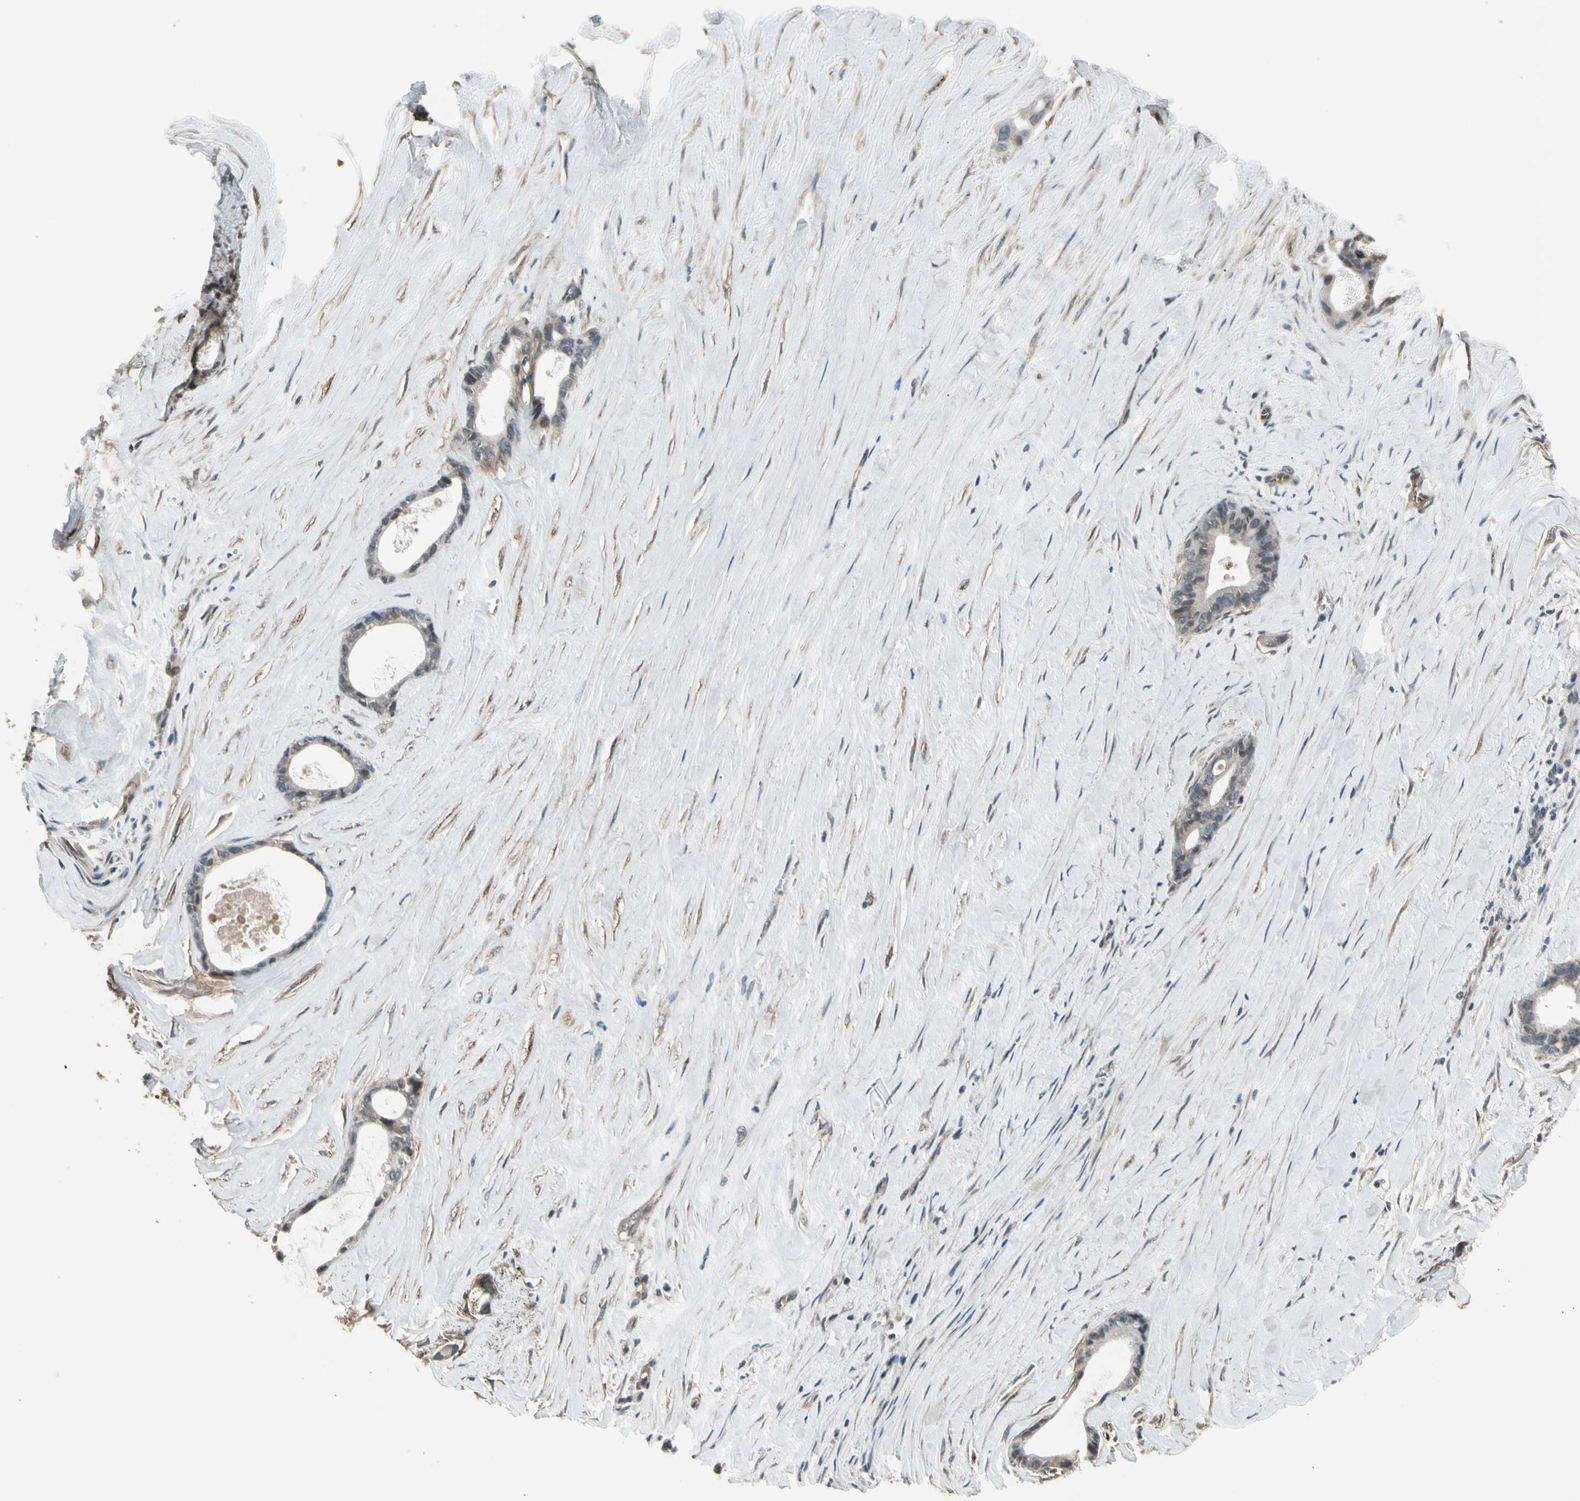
{"staining": {"intensity": "weak", "quantity": "<25%", "location": "cytoplasmic/membranous"}, "tissue": "liver cancer", "cell_type": "Tumor cells", "image_type": "cancer", "snomed": [{"axis": "morphology", "description": "Cholangiocarcinoma"}, {"axis": "topography", "description": "Liver"}], "caption": "Liver cancer (cholangiocarcinoma) stained for a protein using immunohistochemistry exhibits no staining tumor cells.", "gene": "EFNB2", "patient": {"sex": "female", "age": 55}}